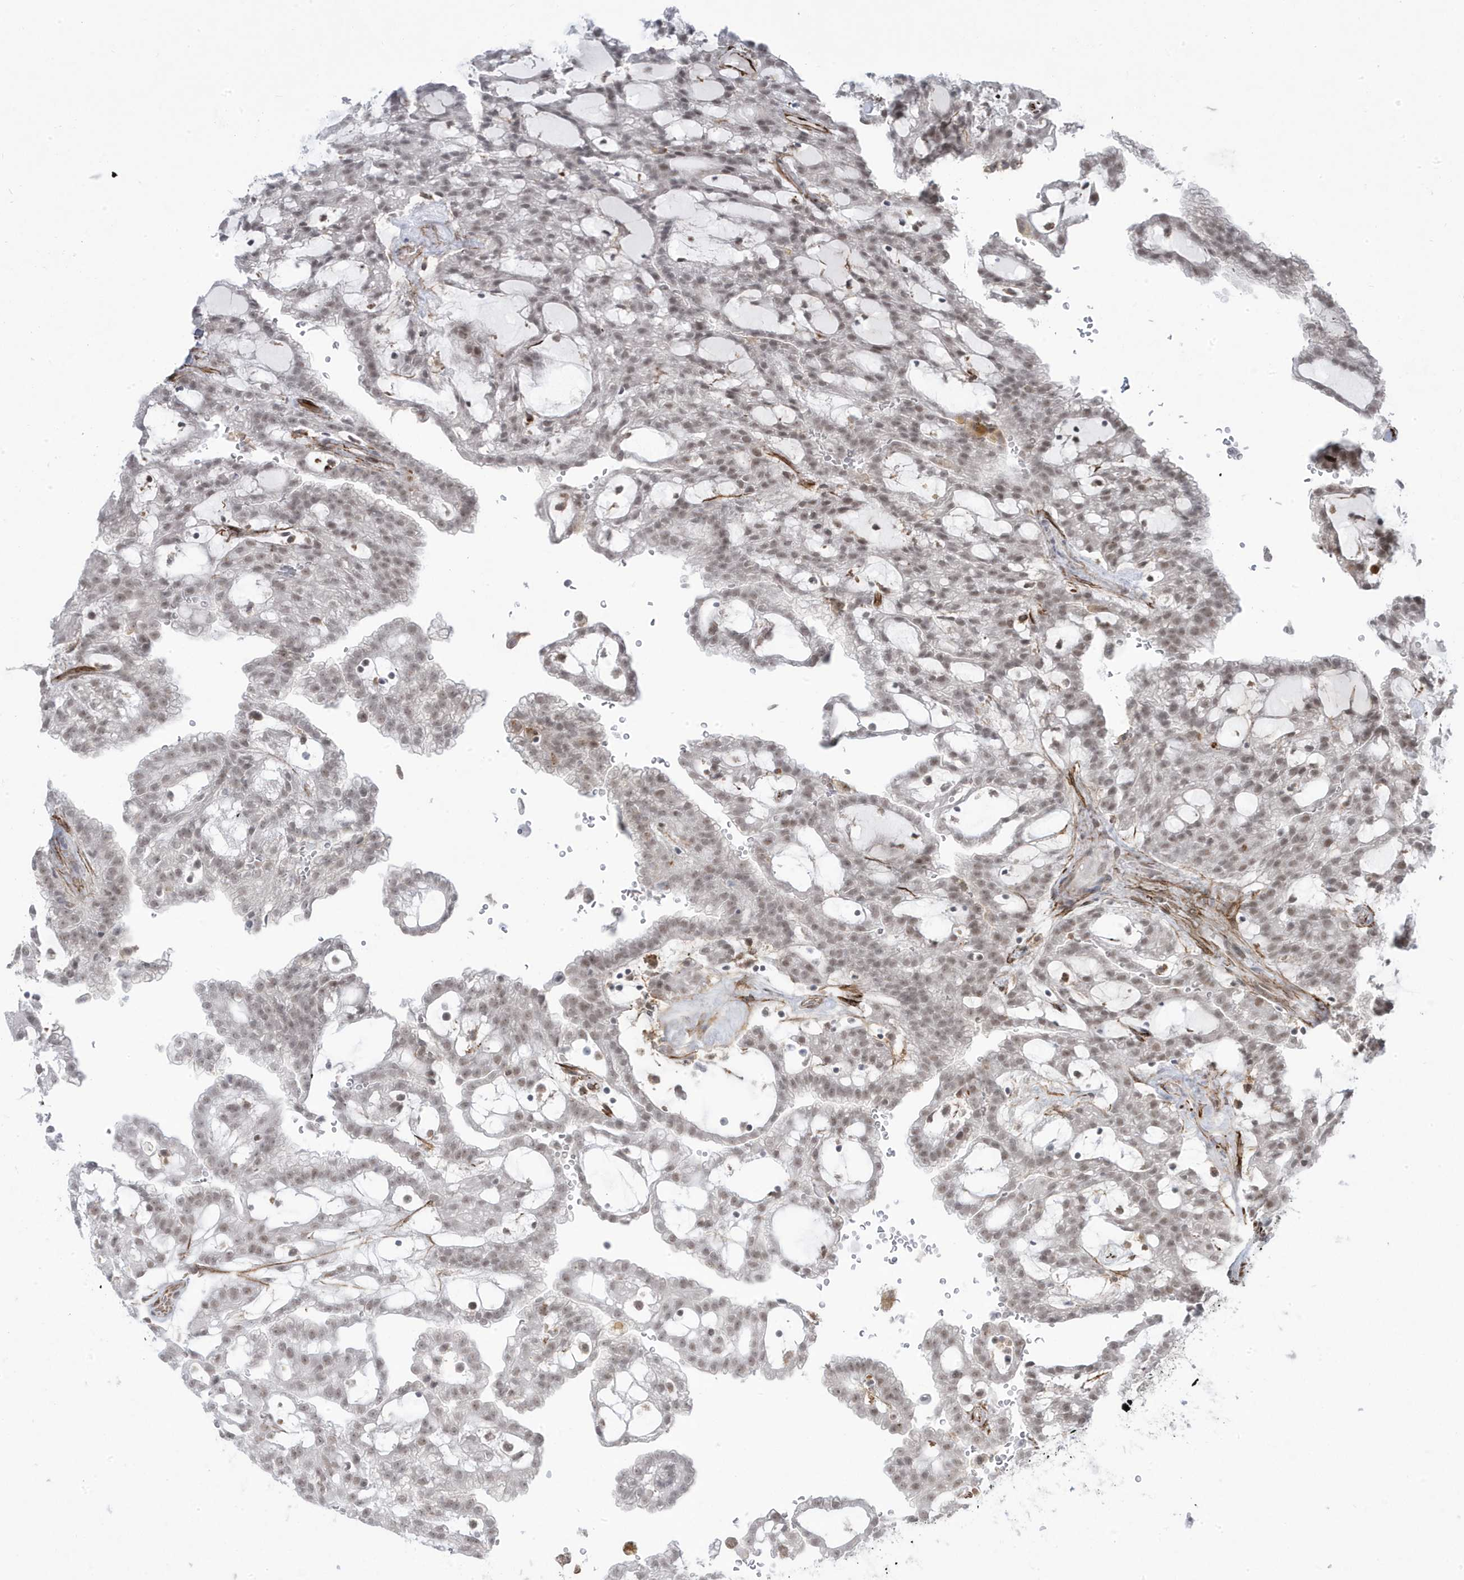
{"staining": {"intensity": "weak", "quantity": ">75%", "location": "nuclear"}, "tissue": "renal cancer", "cell_type": "Tumor cells", "image_type": "cancer", "snomed": [{"axis": "morphology", "description": "Adenocarcinoma, NOS"}, {"axis": "topography", "description": "Kidney"}], "caption": "Human renal cancer stained with a brown dye displays weak nuclear positive expression in approximately >75% of tumor cells.", "gene": "ADAMTSL3", "patient": {"sex": "male", "age": 63}}